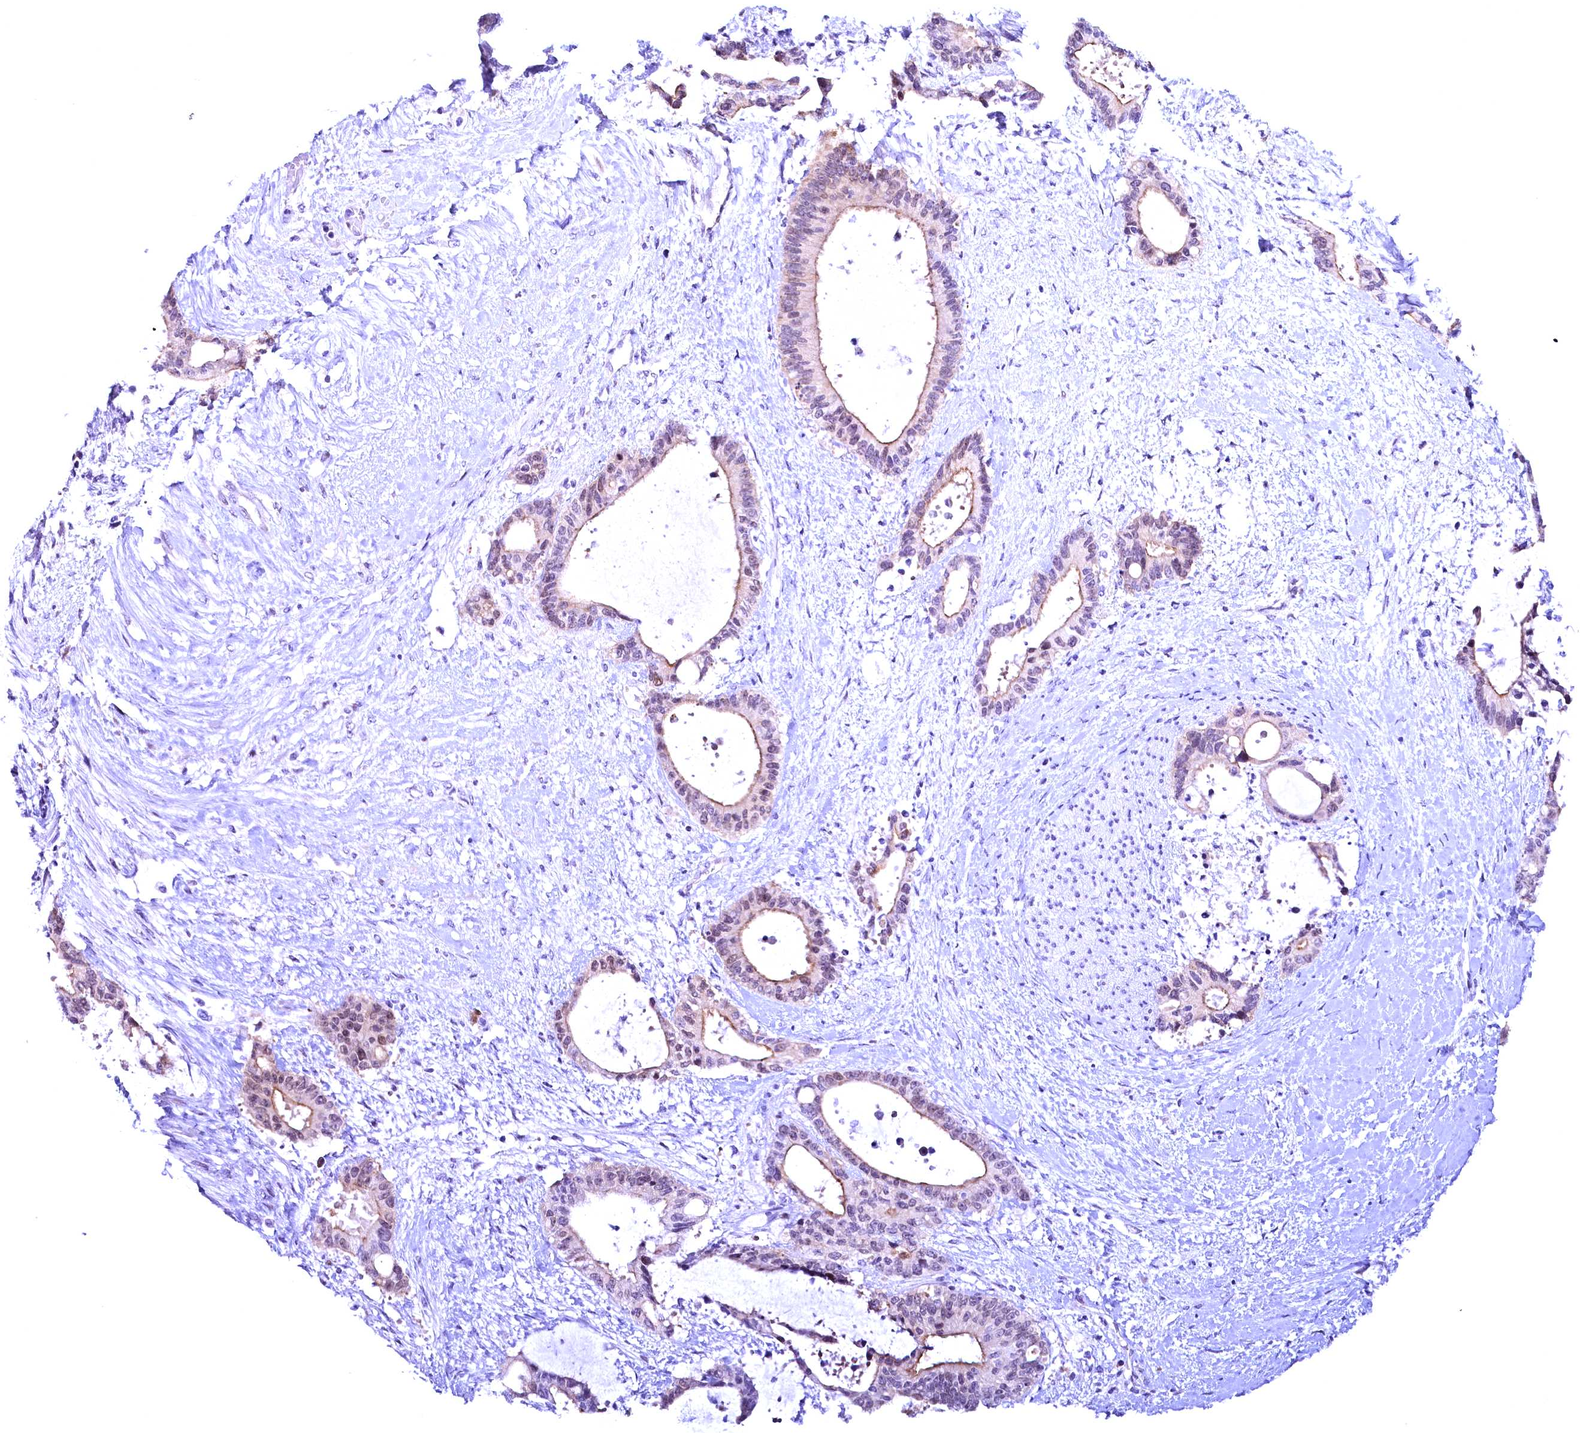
{"staining": {"intensity": "weak", "quantity": "<25%", "location": "cytoplasmic/membranous"}, "tissue": "liver cancer", "cell_type": "Tumor cells", "image_type": "cancer", "snomed": [{"axis": "morphology", "description": "Normal tissue, NOS"}, {"axis": "morphology", "description": "Cholangiocarcinoma"}, {"axis": "topography", "description": "Liver"}, {"axis": "topography", "description": "Peripheral nerve tissue"}], "caption": "IHC histopathology image of neoplastic tissue: liver cancer (cholangiocarcinoma) stained with DAB (3,3'-diaminobenzidine) reveals no significant protein staining in tumor cells.", "gene": "CCDC106", "patient": {"sex": "female", "age": 73}}